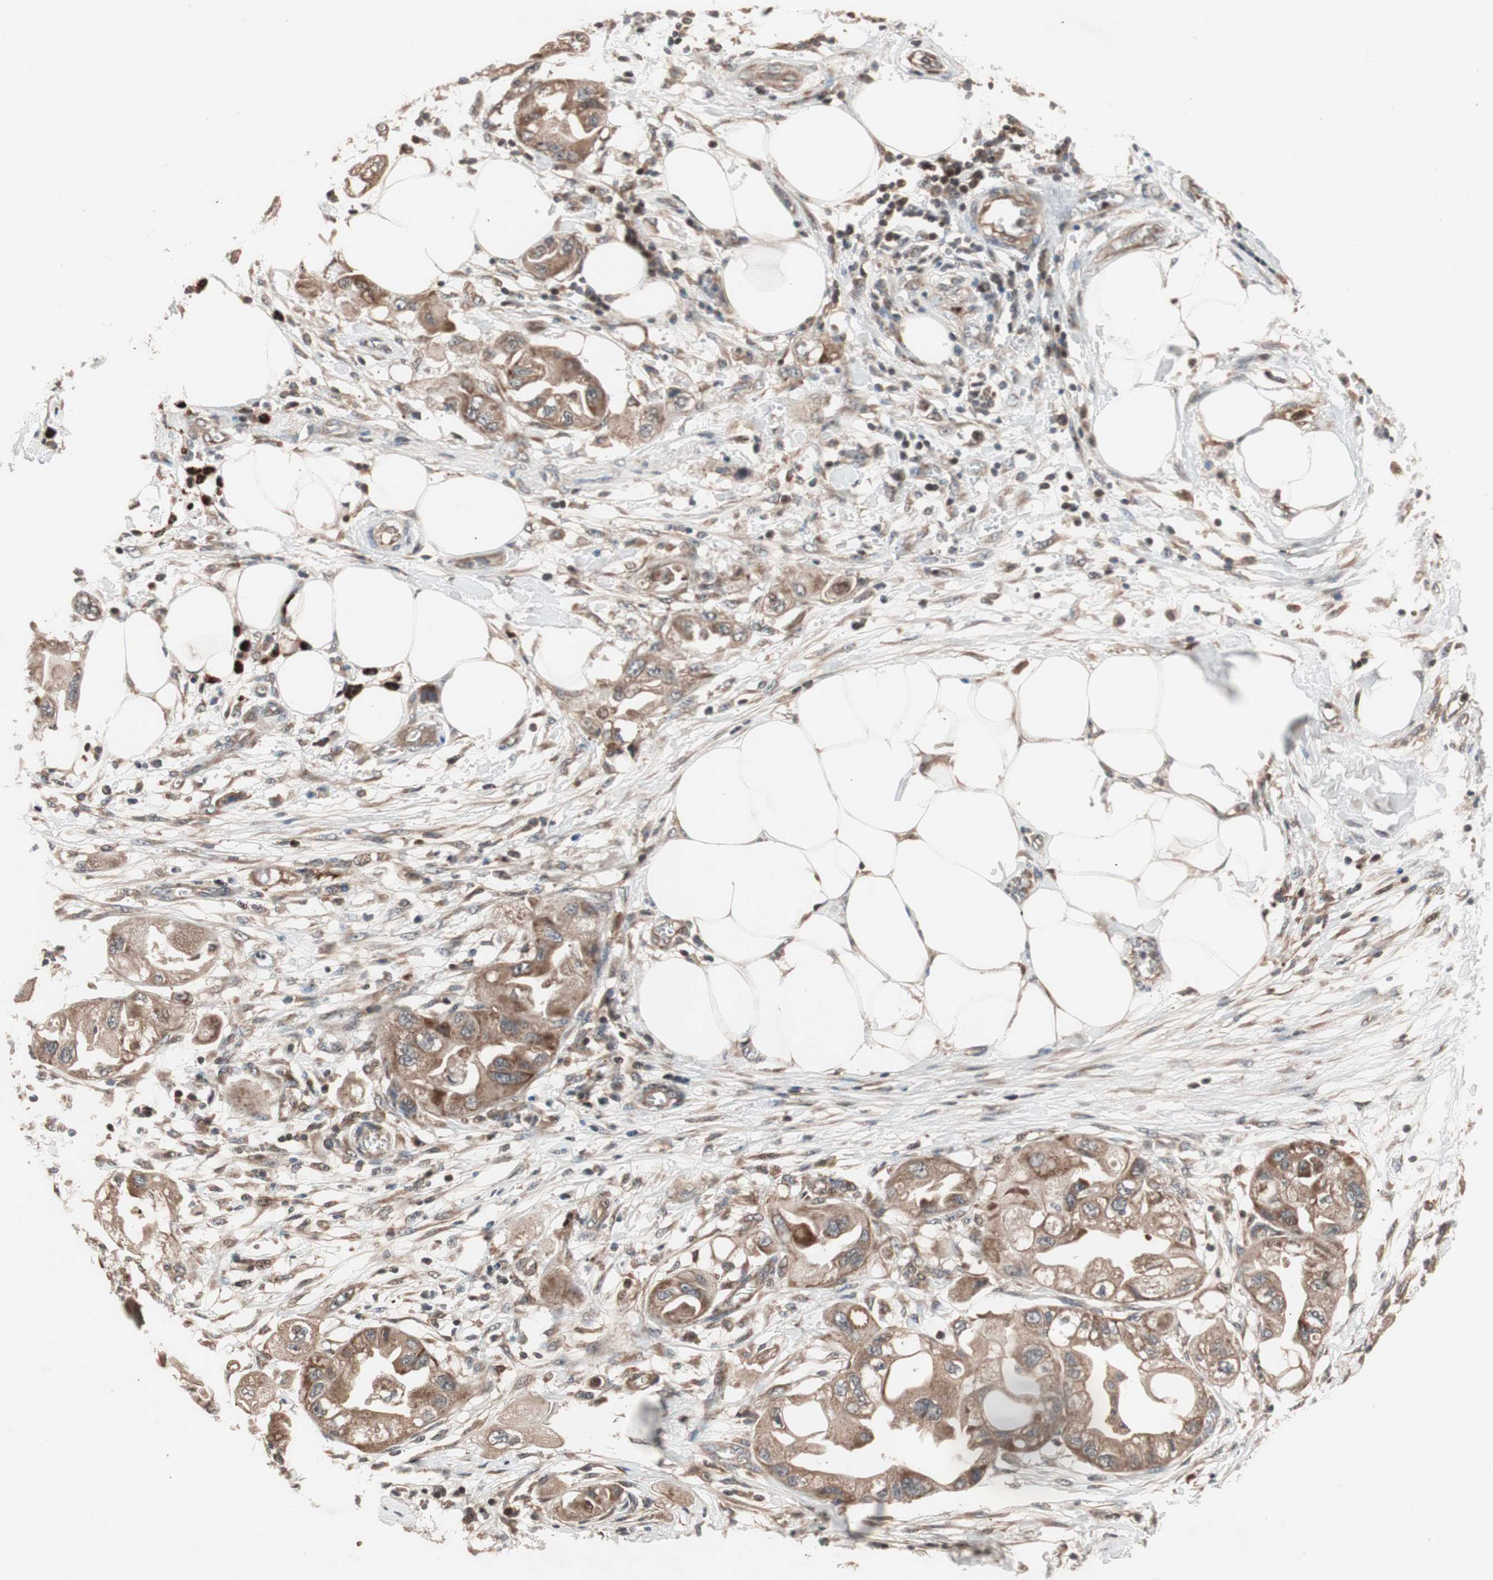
{"staining": {"intensity": "moderate", "quantity": ">75%", "location": "cytoplasmic/membranous"}, "tissue": "endometrial cancer", "cell_type": "Tumor cells", "image_type": "cancer", "snomed": [{"axis": "morphology", "description": "Adenocarcinoma, NOS"}, {"axis": "topography", "description": "Endometrium"}], "caption": "IHC image of endometrial adenocarcinoma stained for a protein (brown), which displays medium levels of moderate cytoplasmic/membranous positivity in approximately >75% of tumor cells.", "gene": "NF2", "patient": {"sex": "female", "age": 67}}